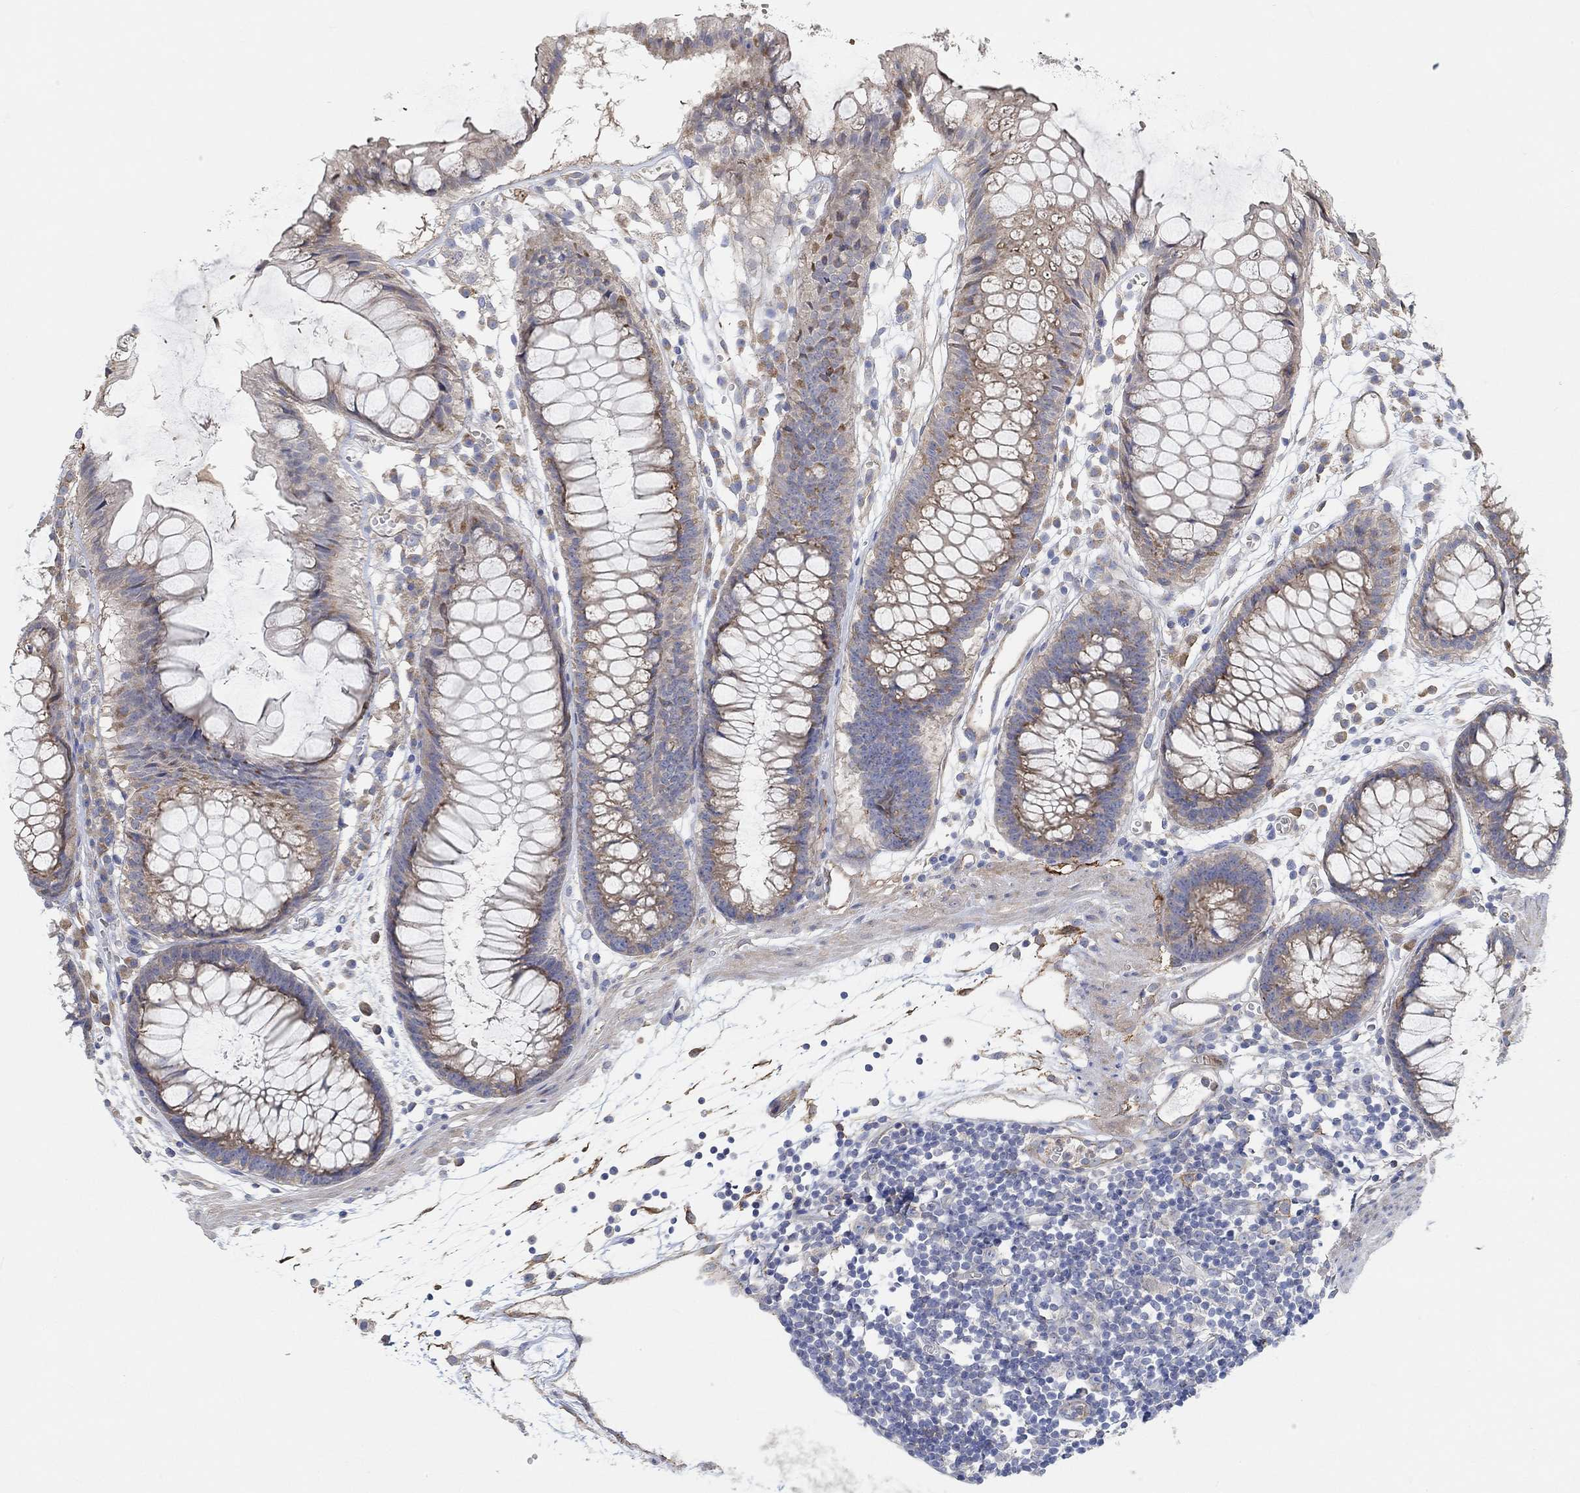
{"staining": {"intensity": "negative", "quantity": "none", "location": "none"}, "tissue": "colon", "cell_type": "Endothelial cells", "image_type": "normal", "snomed": [{"axis": "morphology", "description": "Normal tissue, NOS"}, {"axis": "morphology", "description": "Adenocarcinoma, NOS"}, {"axis": "topography", "description": "Colon"}], "caption": "Benign colon was stained to show a protein in brown. There is no significant staining in endothelial cells. Brightfield microscopy of immunohistochemistry stained with DAB (3,3'-diaminobenzidine) (brown) and hematoxylin (blue), captured at high magnification.", "gene": "SYT16", "patient": {"sex": "male", "age": 65}}